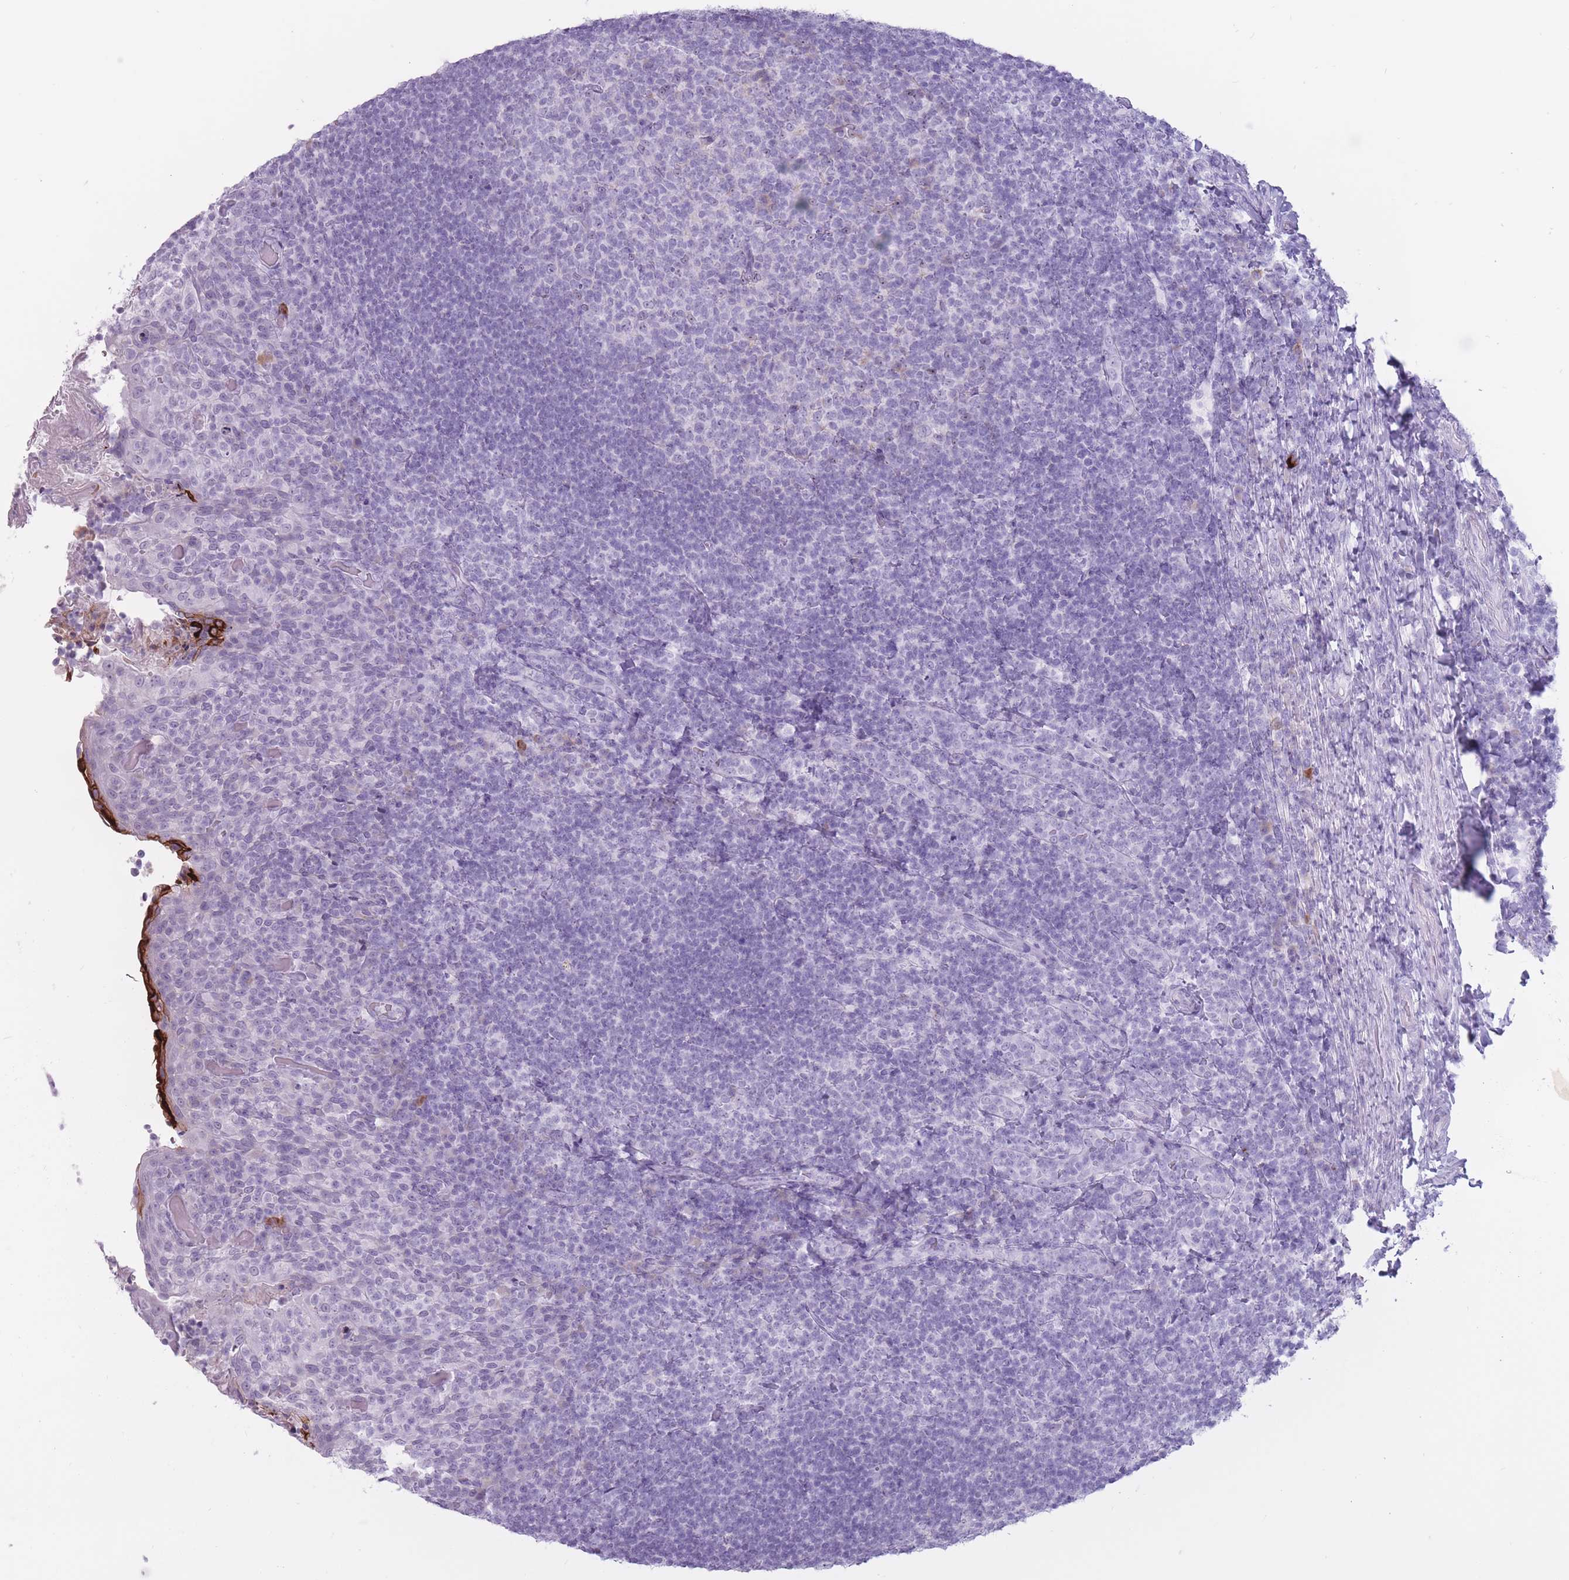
{"staining": {"intensity": "negative", "quantity": "none", "location": "none"}, "tissue": "tonsil", "cell_type": "Germinal center cells", "image_type": "normal", "snomed": [{"axis": "morphology", "description": "Normal tissue, NOS"}, {"axis": "topography", "description": "Tonsil"}], "caption": "Immunohistochemistry photomicrograph of normal tonsil: human tonsil stained with DAB demonstrates no significant protein expression in germinal center cells.", "gene": "PNMA3", "patient": {"sex": "female", "age": 10}}